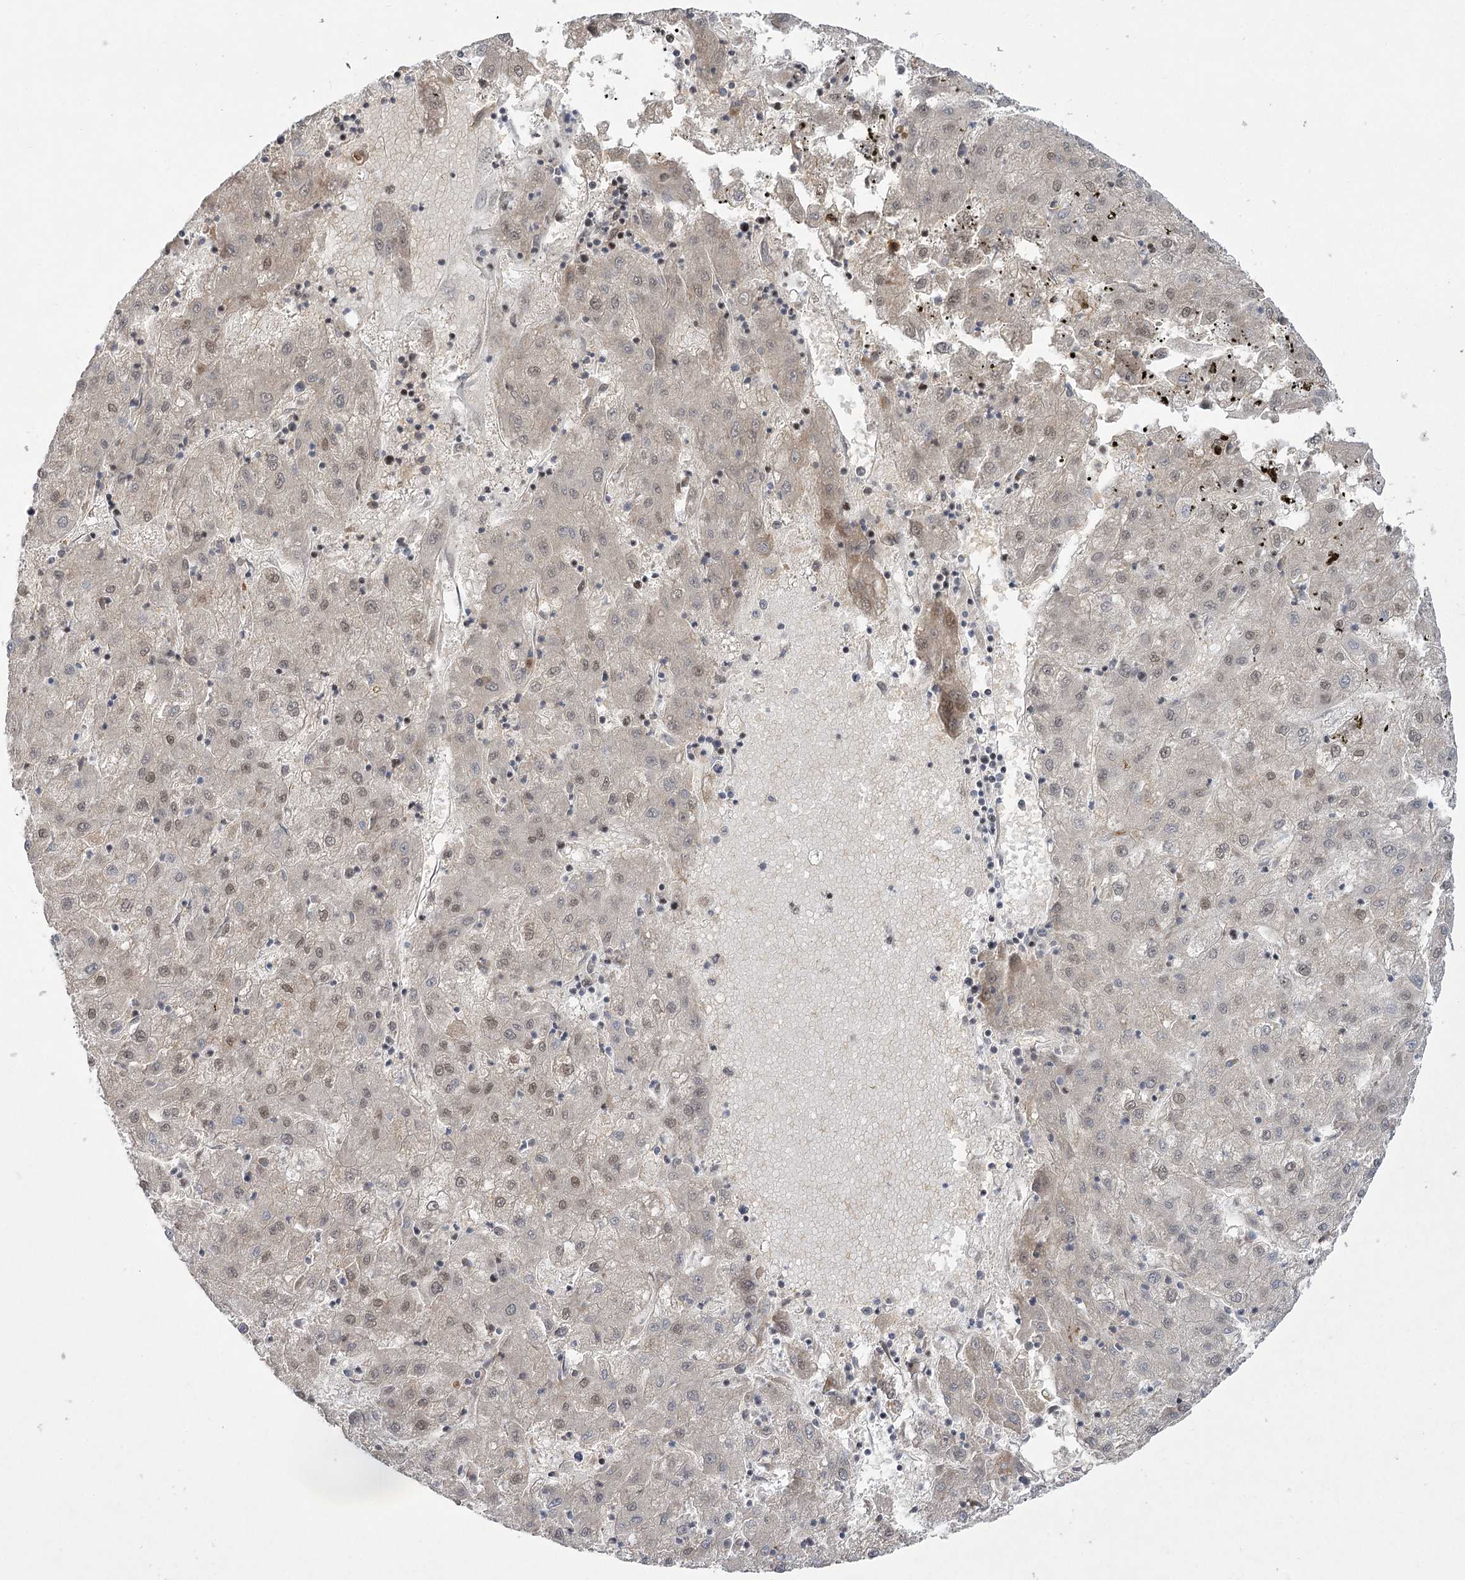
{"staining": {"intensity": "weak", "quantity": "<25%", "location": "nuclear"}, "tissue": "liver cancer", "cell_type": "Tumor cells", "image_type": "cancer", "snomed": [{"axis": "morphology", "description": "Carcinoma, Hepatocellular, NOS"}, {"axis": "topography", "description": "Liver"}], "caption": "Tumor cells show no significant staining in liver hepatocellular carcinoma. The staining was performed using DAB (3,3'-diaminobenzidine) to visualize the protein expression in brown, while the nuclei were stained in blue with hematoxylin (Magnification: 20x).", "gene": "HELQ", "patient": {"sex": "male", "age": 72}}